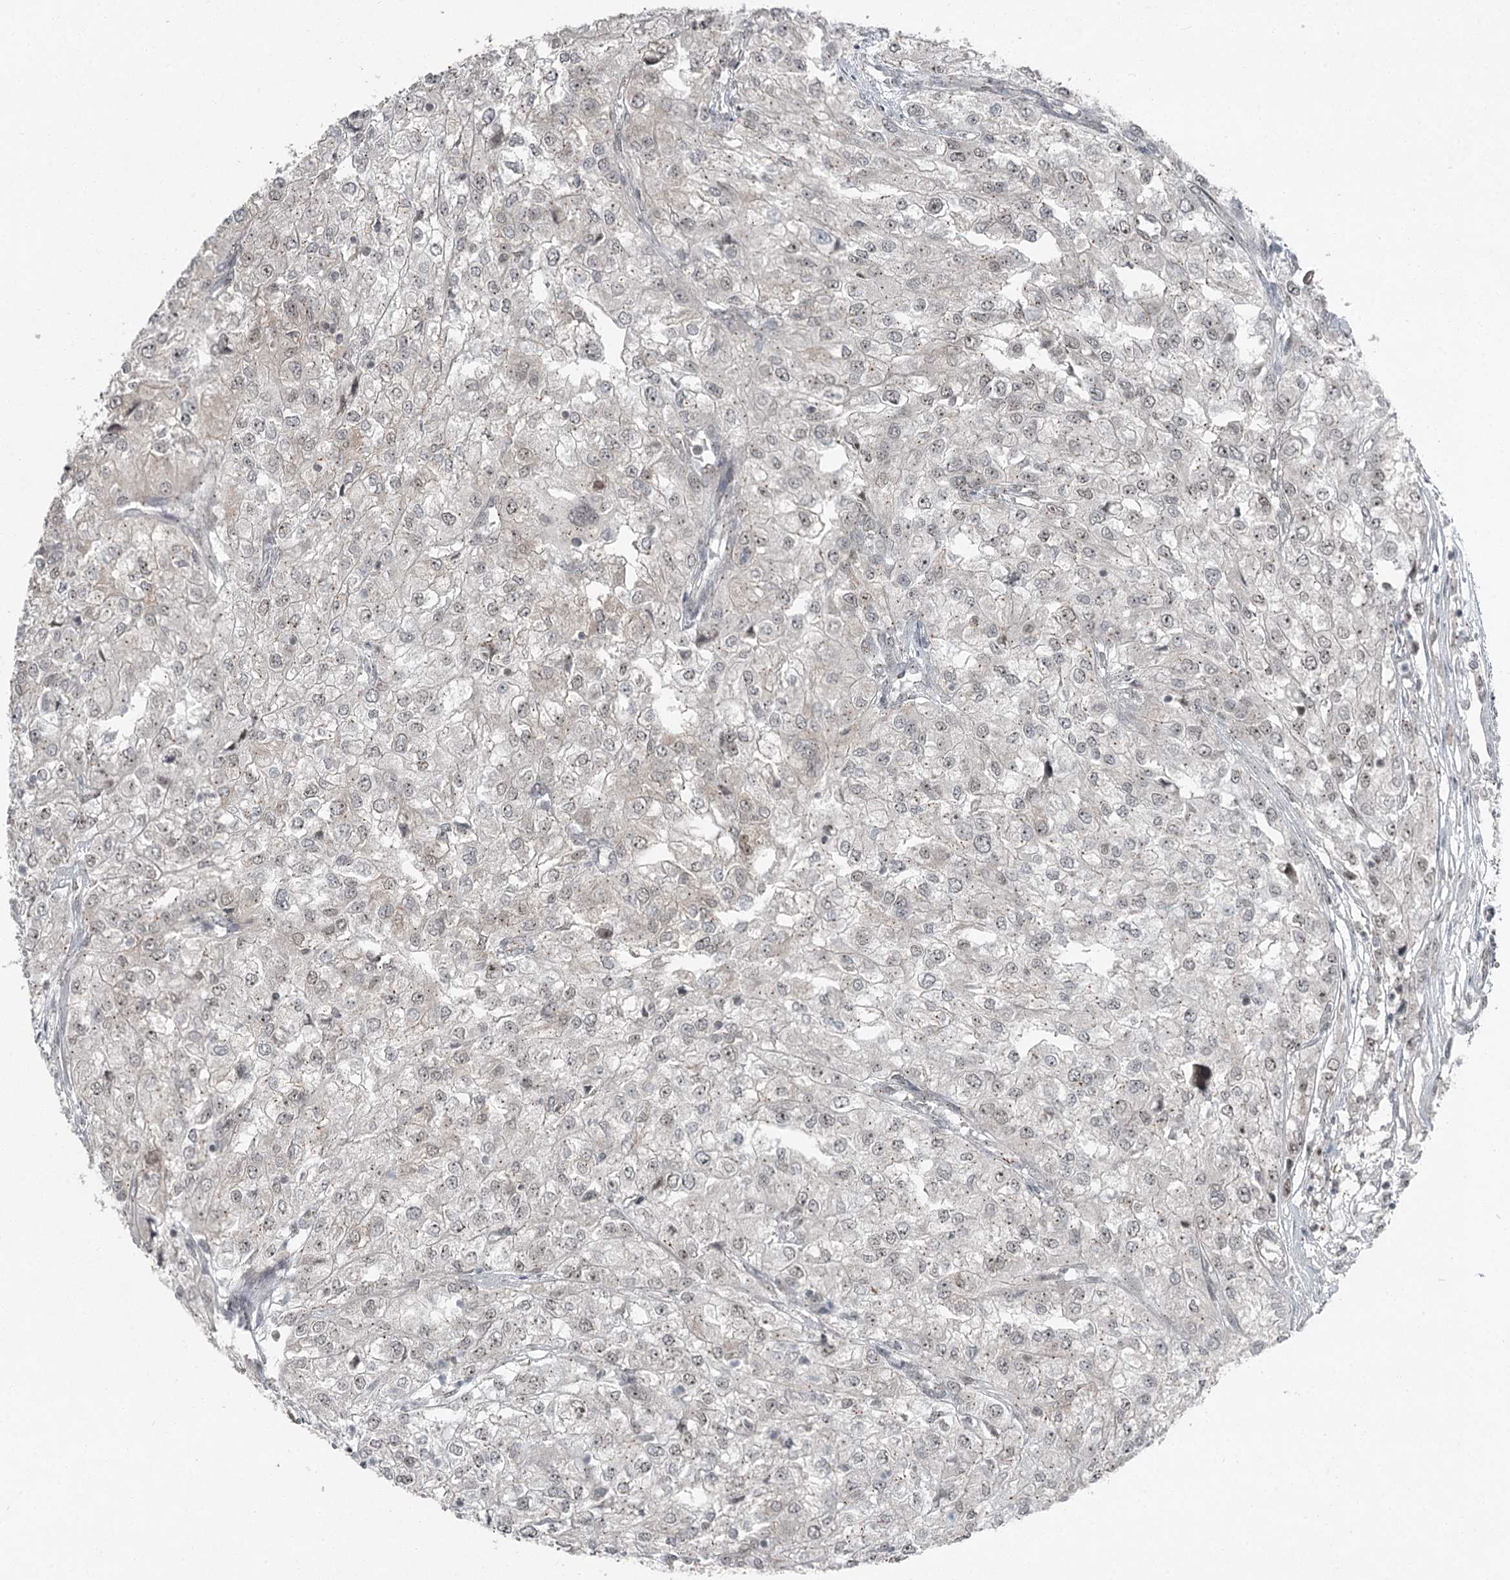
{"staining": {"intensity": "weak", "quantity": "<25%", "location": "nuclear"}, "tissue": "renal cancer", "cell_type": "Tumor cells", "image_type": "cancer", "snomed": [{"axis": "morphology", "description": "Adenocarcinoma, NOS"}, {"axis": "topography", "description": "Kidney"}], "caption": "Histopathology image shows no significant protein expression in tumor cells of adenocarcinoma (renal). (Brightfield microscopy of DAB IHC at high magnification).", "gene": "EXOSC1", "patient": {"sex": "female", "age": 54}}